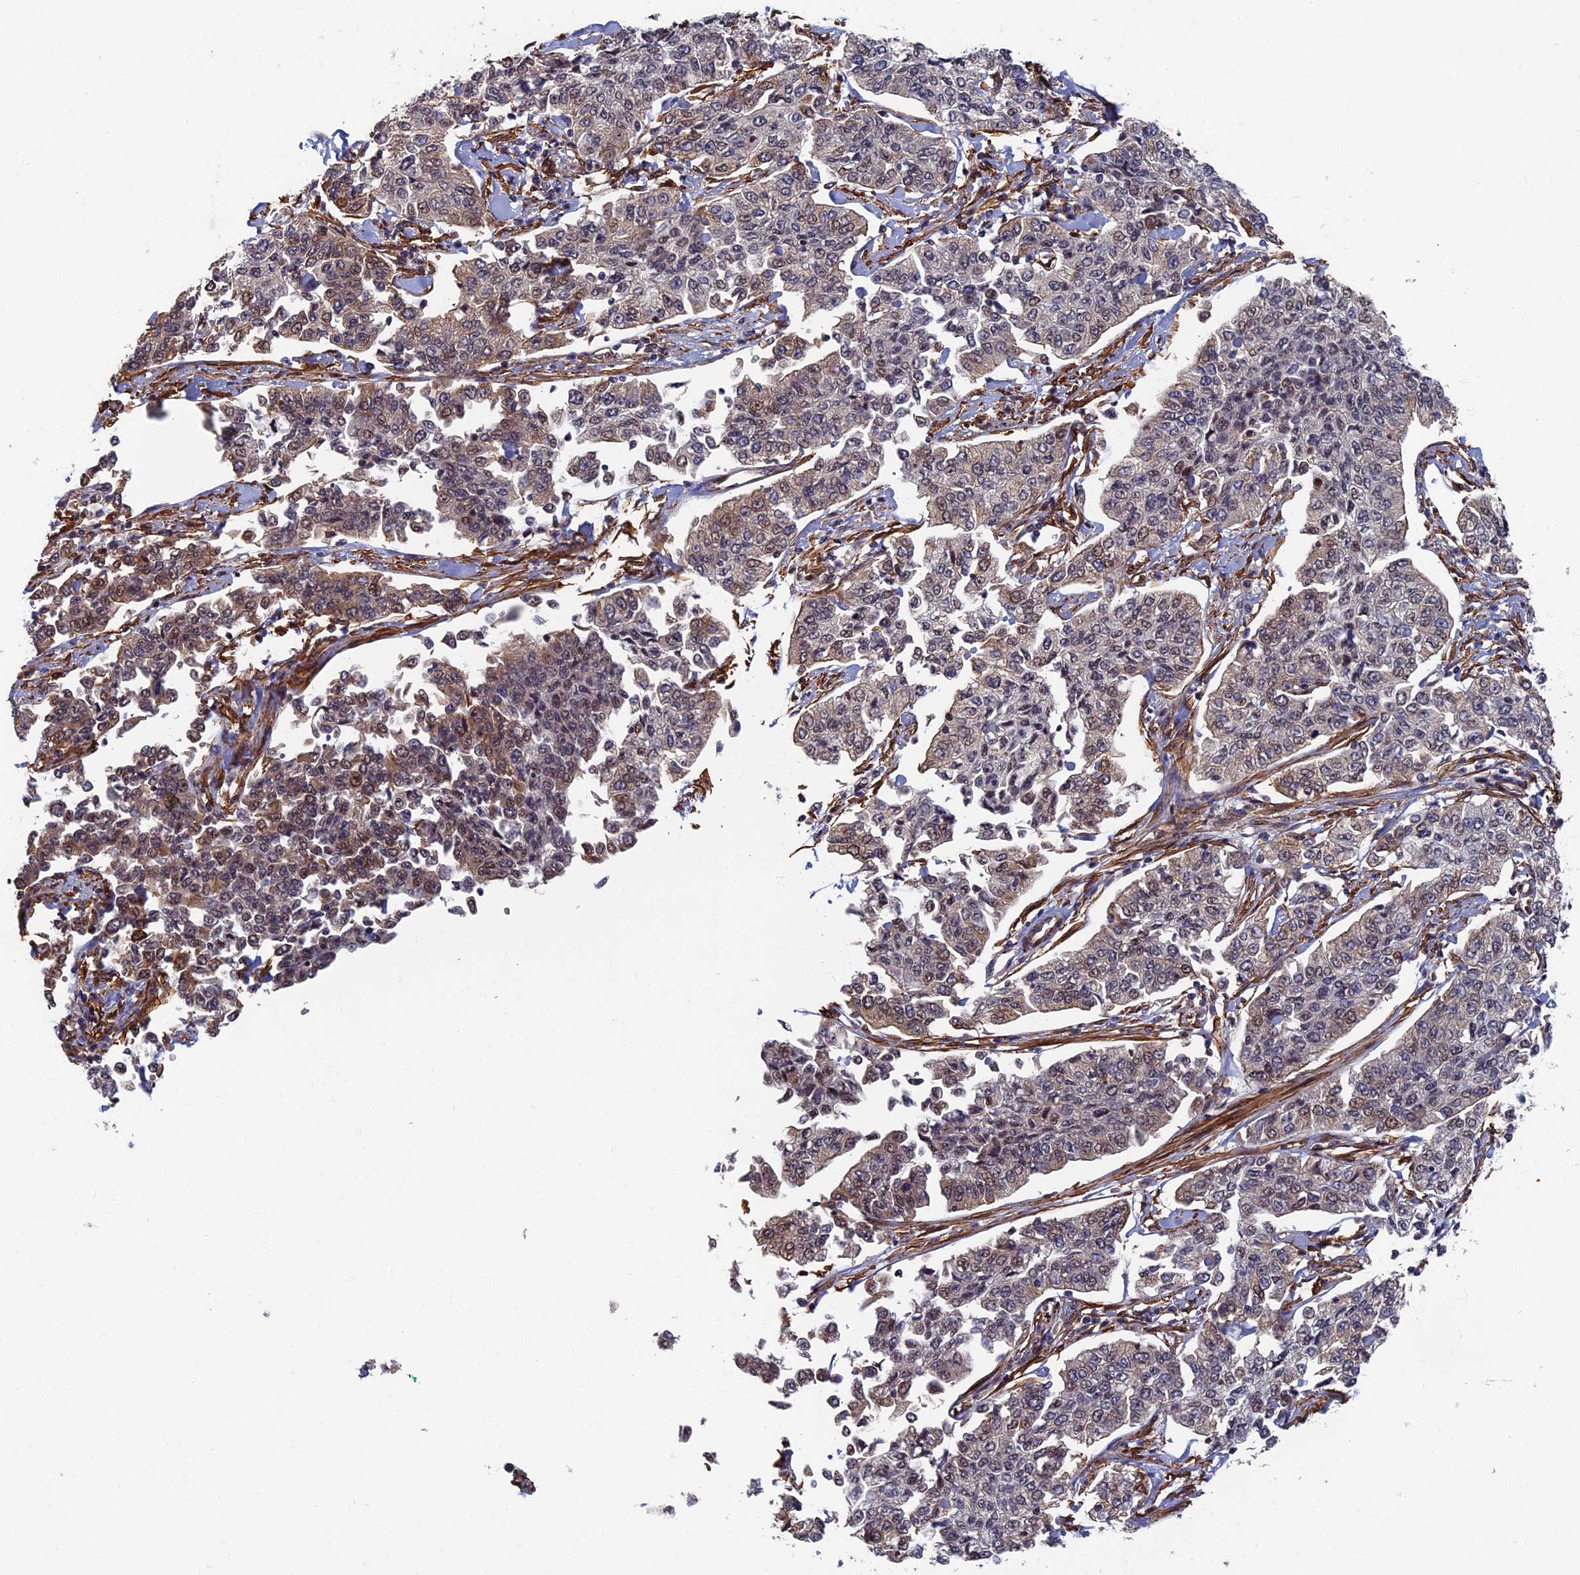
{"staining": {"intensity": "weak", "quantity": "<25%", "location": "cytoplasmic/membranous"}, "tissue": "cervical cancer", "cell_type": "Tumor cells", "image_type": "cancer", "snomed": [{"axis": "morphology", "description": "Squamous cell carcinoma, NOS"}, {"axis": "topography", "description": "Cervix"}], "caption": "Immunohistochemical staining of human cervical squamous cell carcinoma shows no significant expression in tumor cells.", "gene": "CTDP1", "patient": {"sex": "female", "age": 35}}